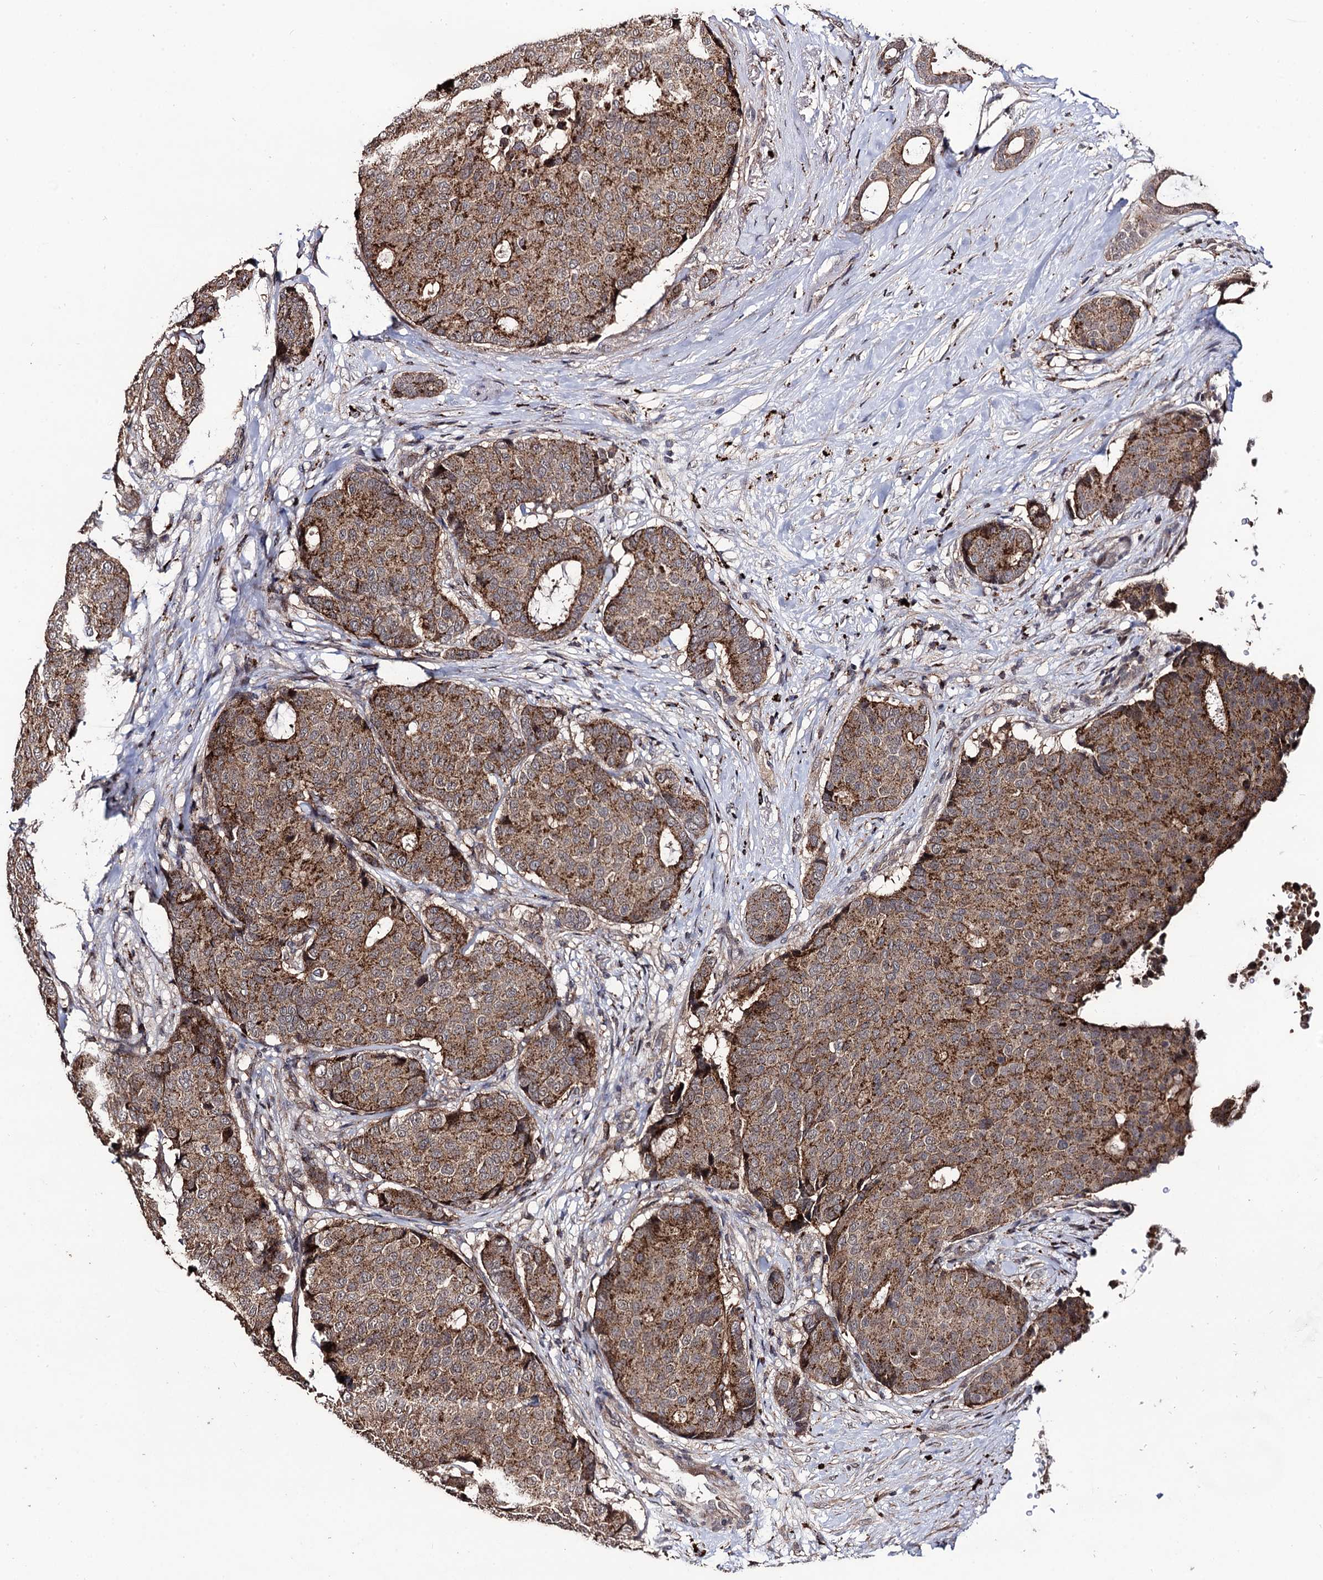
{"staining": {"intensity": "moderate", "quantity": ">75%", "location": "cytoplasmic/membranous"}, "tissue": "breast cancer", "cell_type": "Tumor cells", "image_type": "cancer", "snomed": [{"axis": "morphology", "description": "Duct carcinoma"}, {"axis": "topography", "description": "Breast"}], "caption": "The image shows immunohistochemical staining of breast cancer (infiltrating ductal carcinoma). There is moderate cytoplasmic/membranous staining is appreciated in about >75% of tumor cells.", "gene": "MICAL2", "patient": {"sex": "female", "age": 75}}